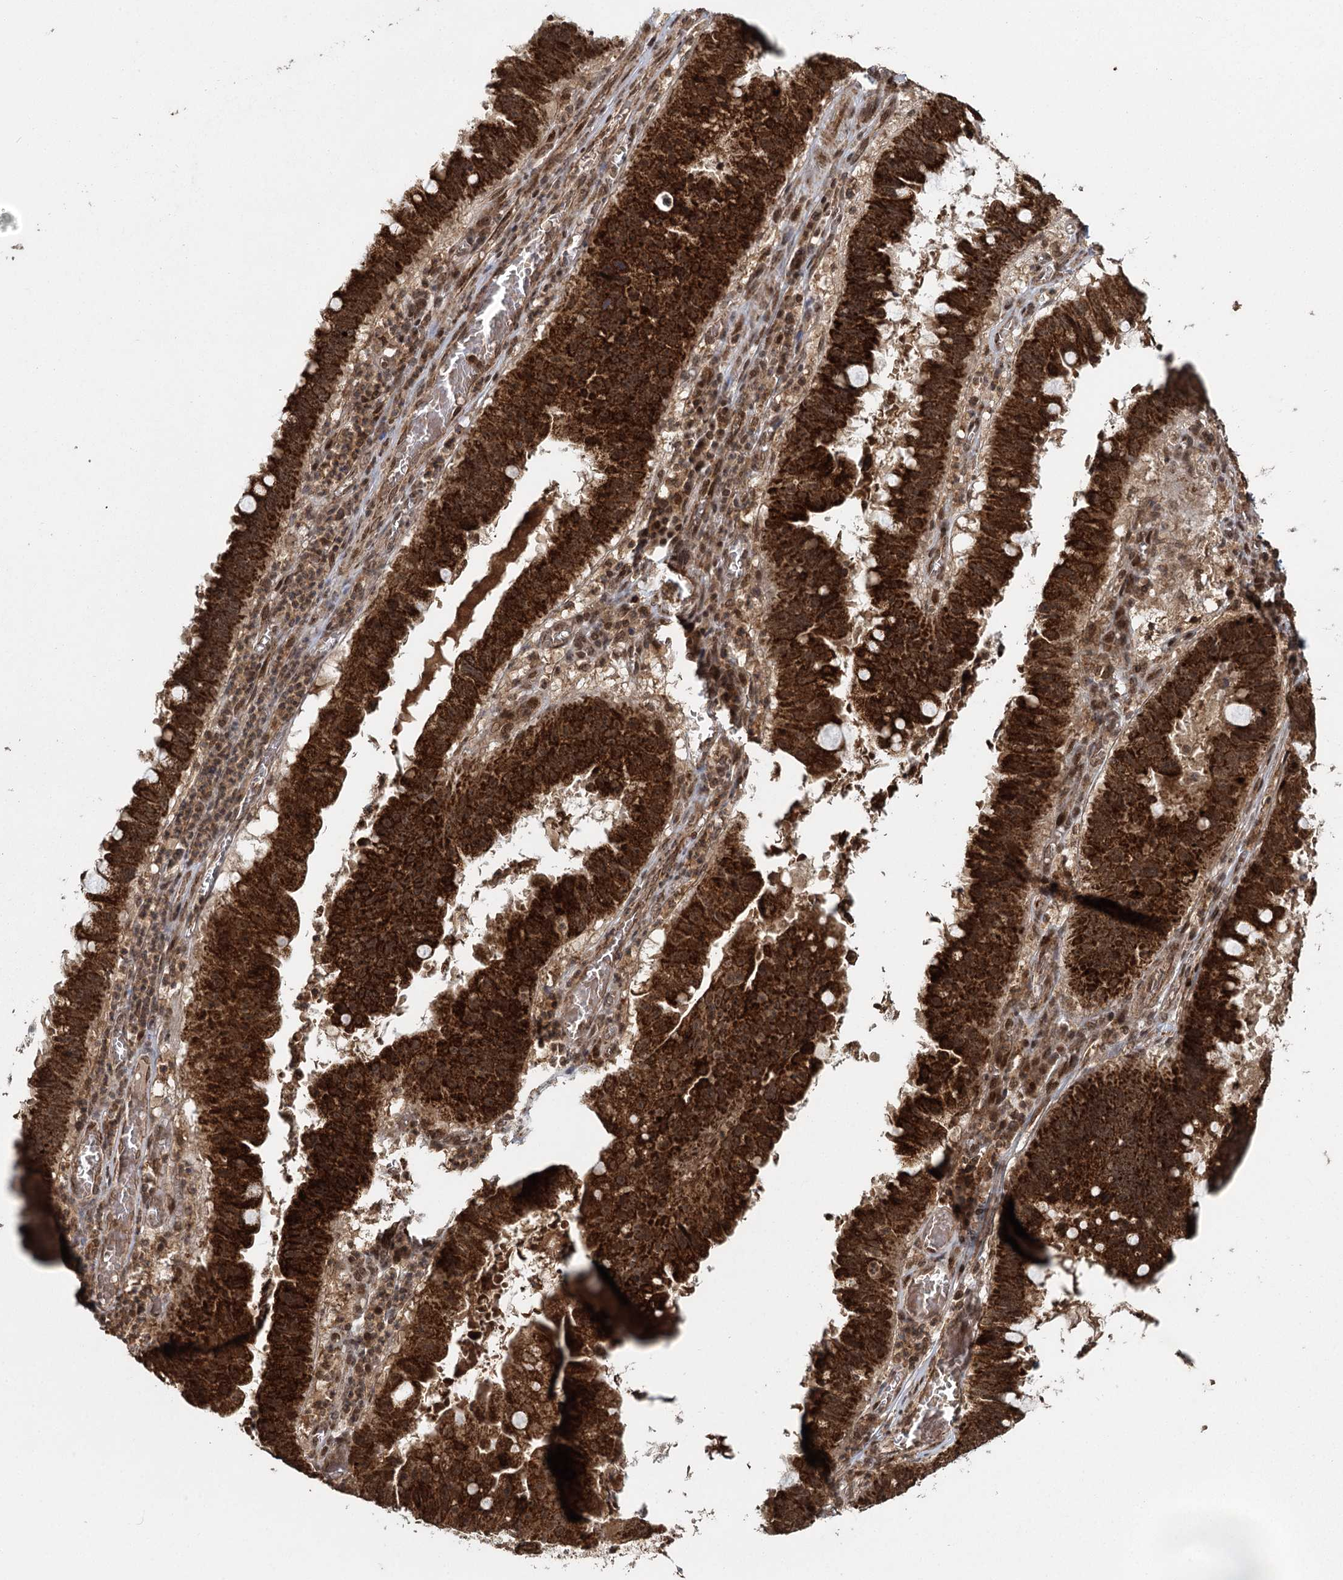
{"staining": {"intensity": "strong", "quantity": ">75%", "location": "cytoplasmic/membranous"}, "tissue": "stomach cancer", "cell_type": "Tumor cells", "image_type": "cancer", "snomed": [{"axis": "morphology", "description": "Adenocarcinoma, NOS"}, {"axis": "topography", "description": "Stomach"}], "caption": "Immunohistochemical staining of human stomach adenocarcinoma shows strong cytoplasmic/membranous protein positivity in about >75% of tumor cells. (brown staining indicates protein expression, while blue staining denotes nuclei).", "gene": "MICU1", "patient": {"sex": "male", "age": 59}}